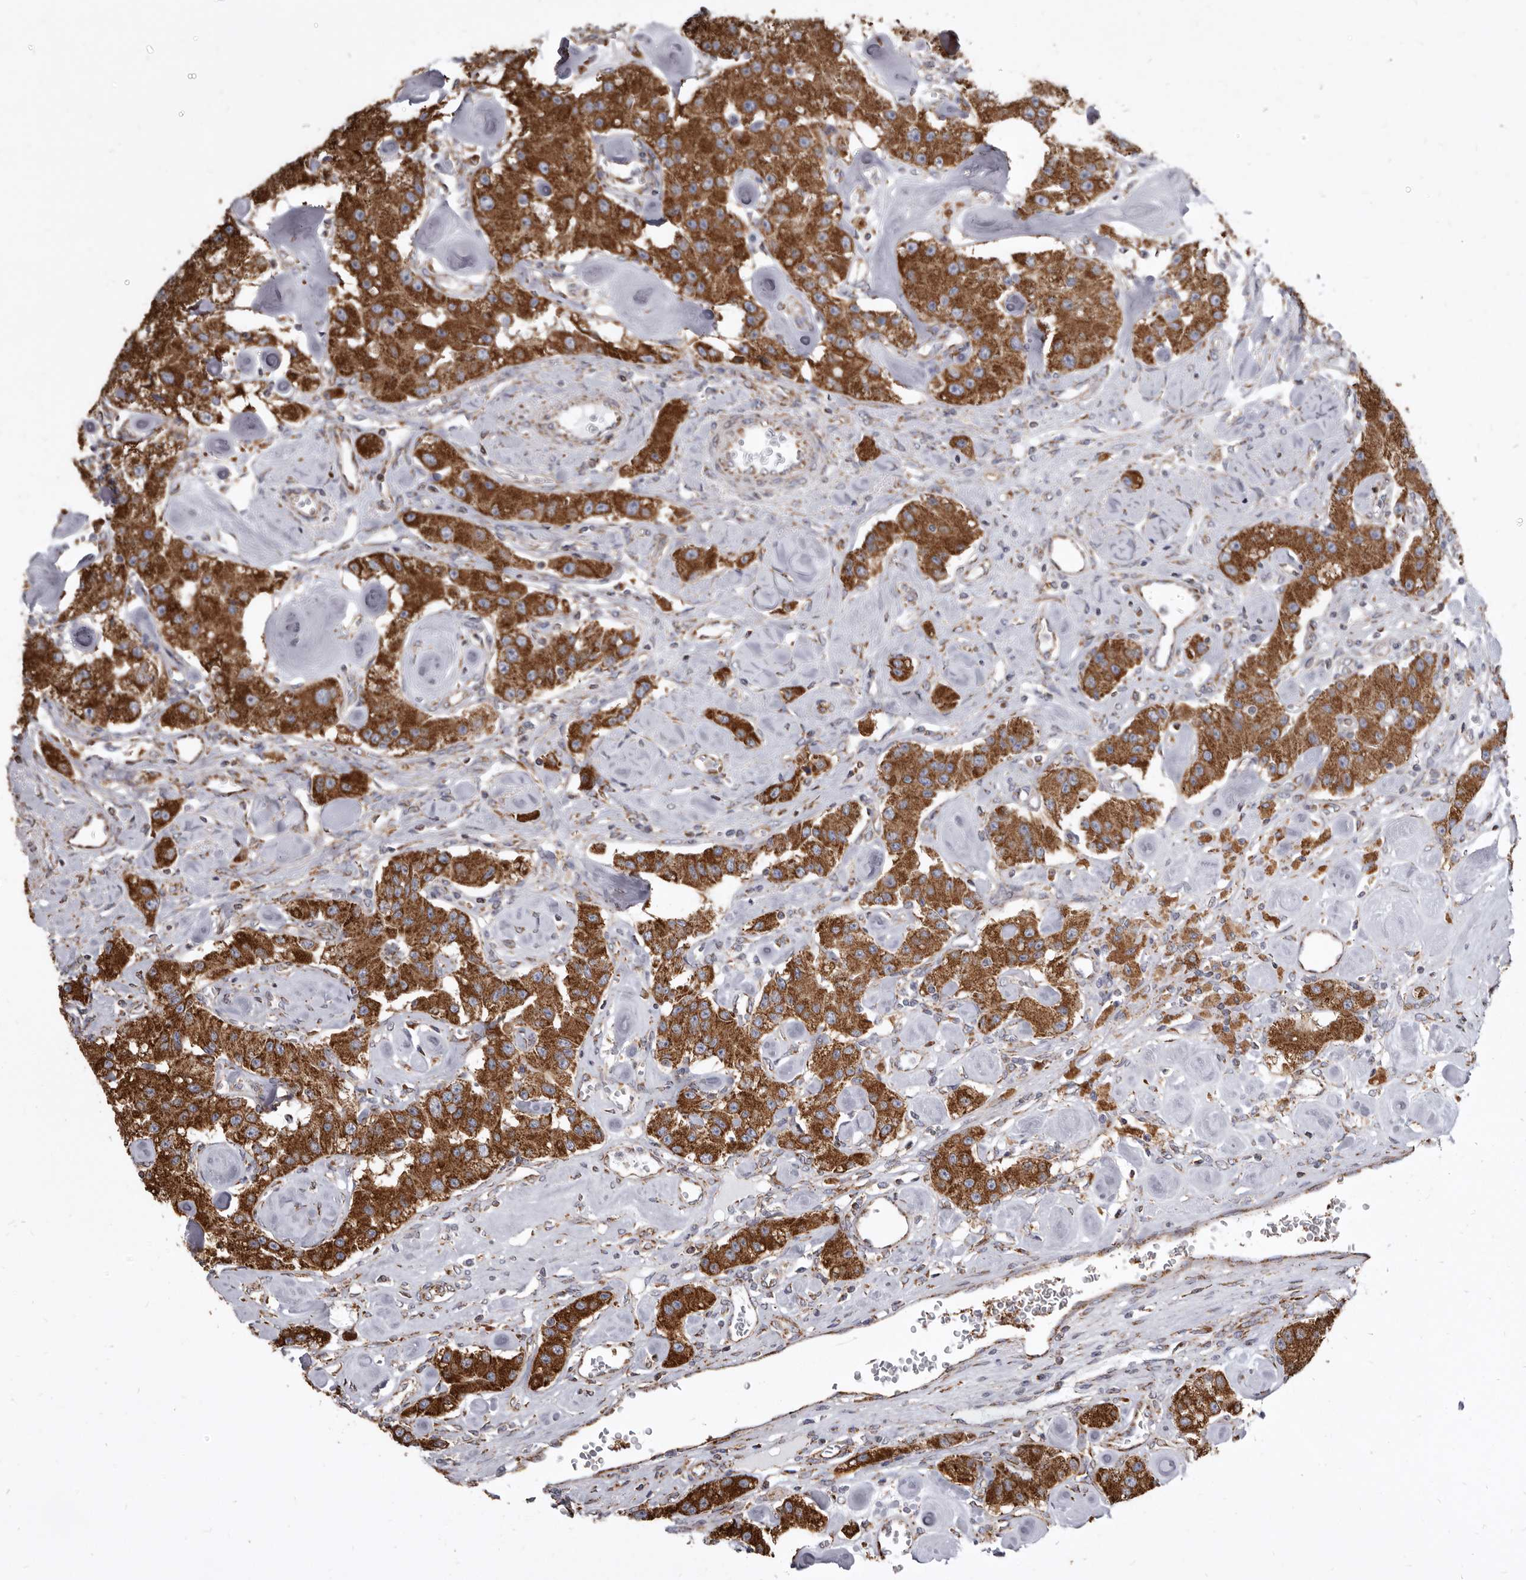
{"staining": {"intensity": "strong", "quantity": ">75%", "location": "cytoplasmic/membranous"}, "tissue": "carcinoid", "cell_type": "Tumor cells", "image_type": "cancer", "snomed": [{"axis": "morphology", "description": "Carcinoid, malignant, NOS"}, {"axis": "topography", "description": "Pancreas"}], "caption": "Immunohistochemistry (IHC) (DAB (3,3'-diaminobenzidine)) staining of human carcinoid (malignant) displays strong cytoplasmic/membranous protein staining in approximately >75% of tumor cells.", "gene": "CDK5RAP3", "patient": {"sex": "male", "age": 41}}